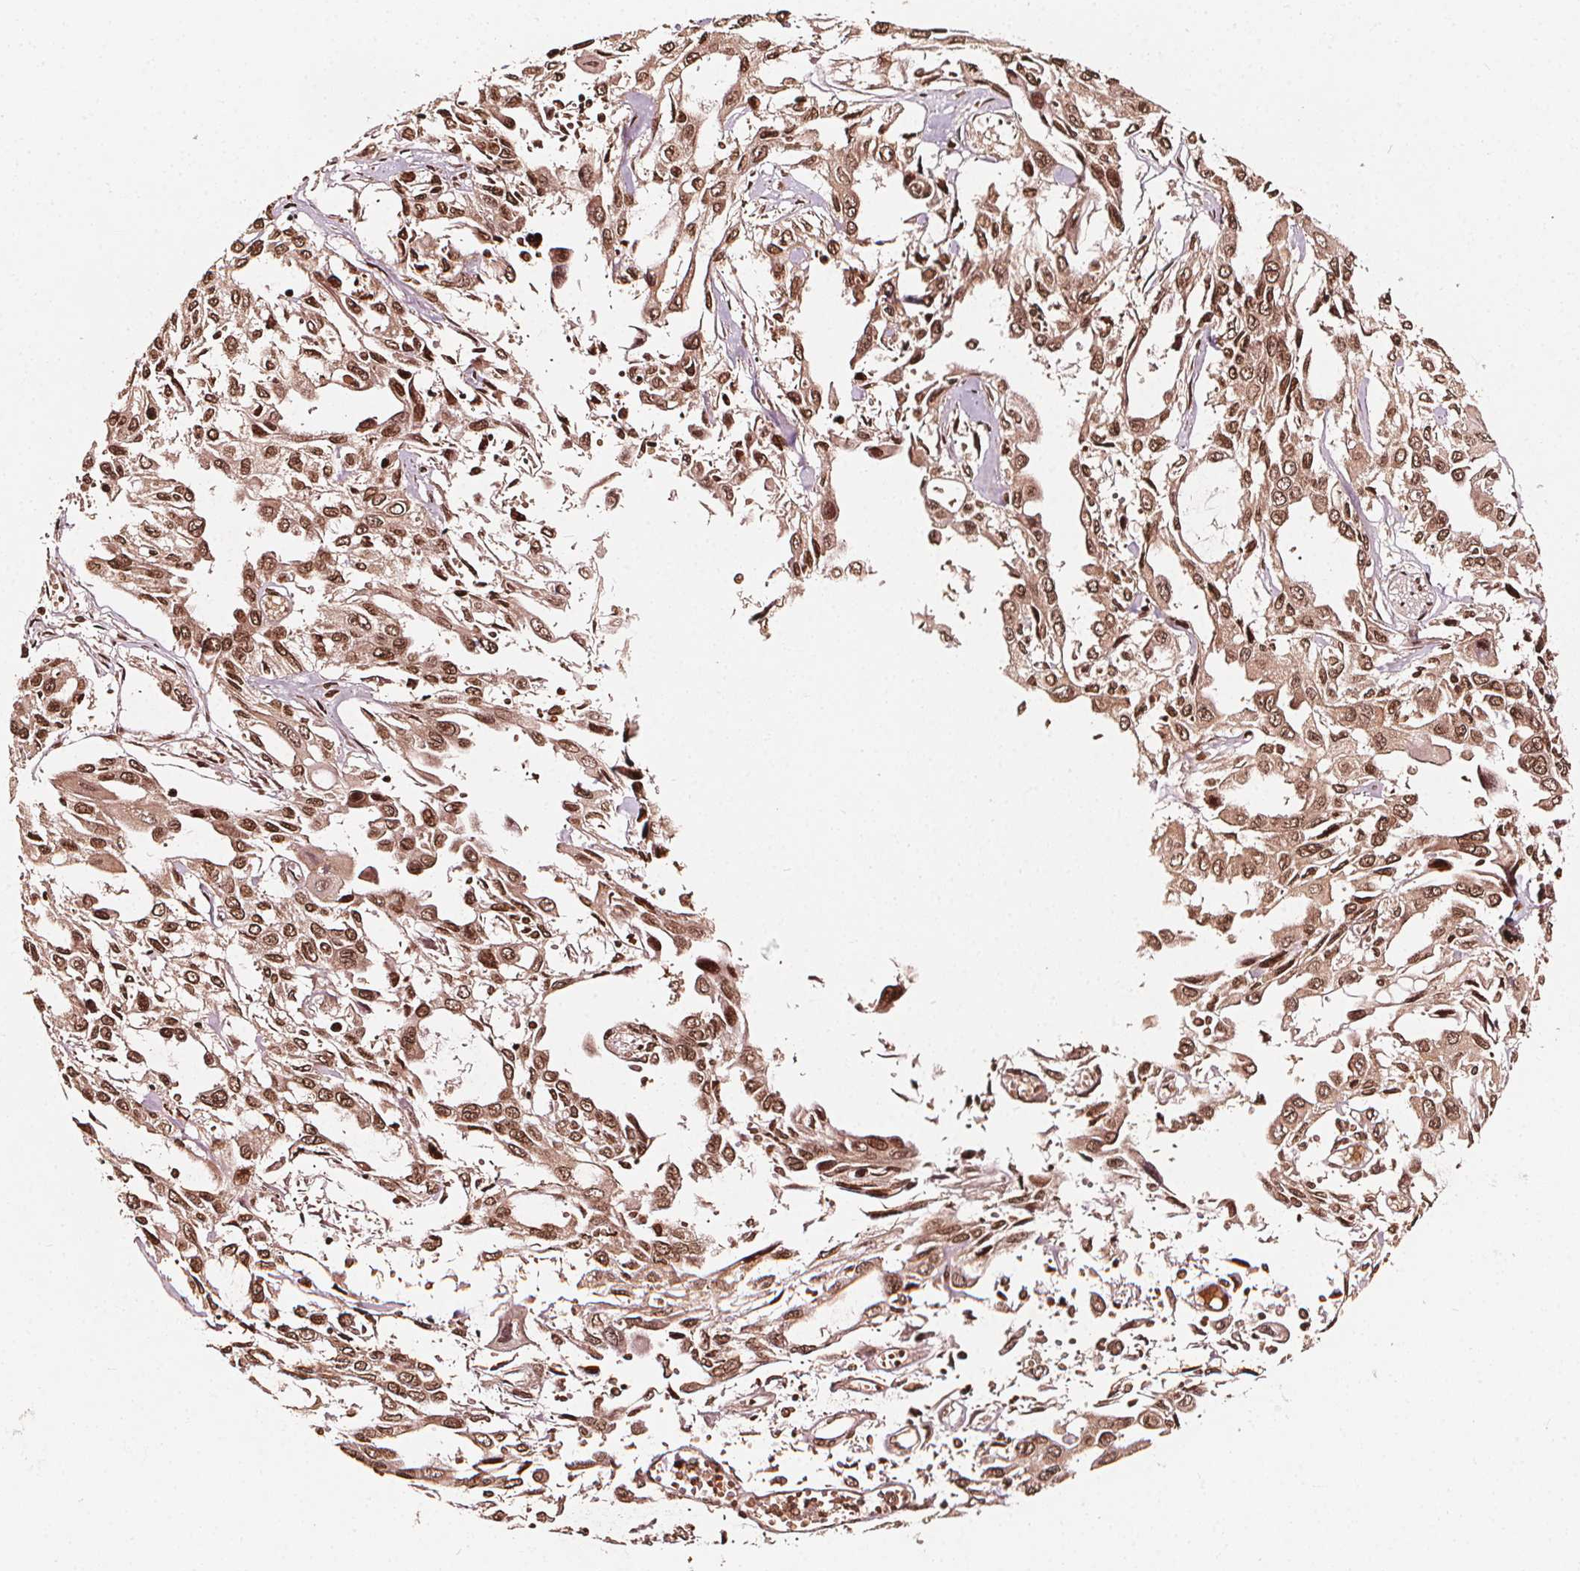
{"staining": {"intensity": "moderate", "quantity": ">75%", "location": "nuclear"}, "tissue": "pancreatic cancer", "cell_type": "Tumor cells", "image_type": "cancer", "snomed": [{"axis": "morphology", "description": "Adenocarcinoma, NOS"}, {"axis": "topography", "description": "Pancreas"}], "caption": "High-power microscopy captured an immunohistochemistry photomicrograph of adenocarcinoma (pancreatic), revealing moderate nuclear staining in about >75% of tumor cells.", "gene": "H3C14", "patient": {"sex": "female", "age": 55}}